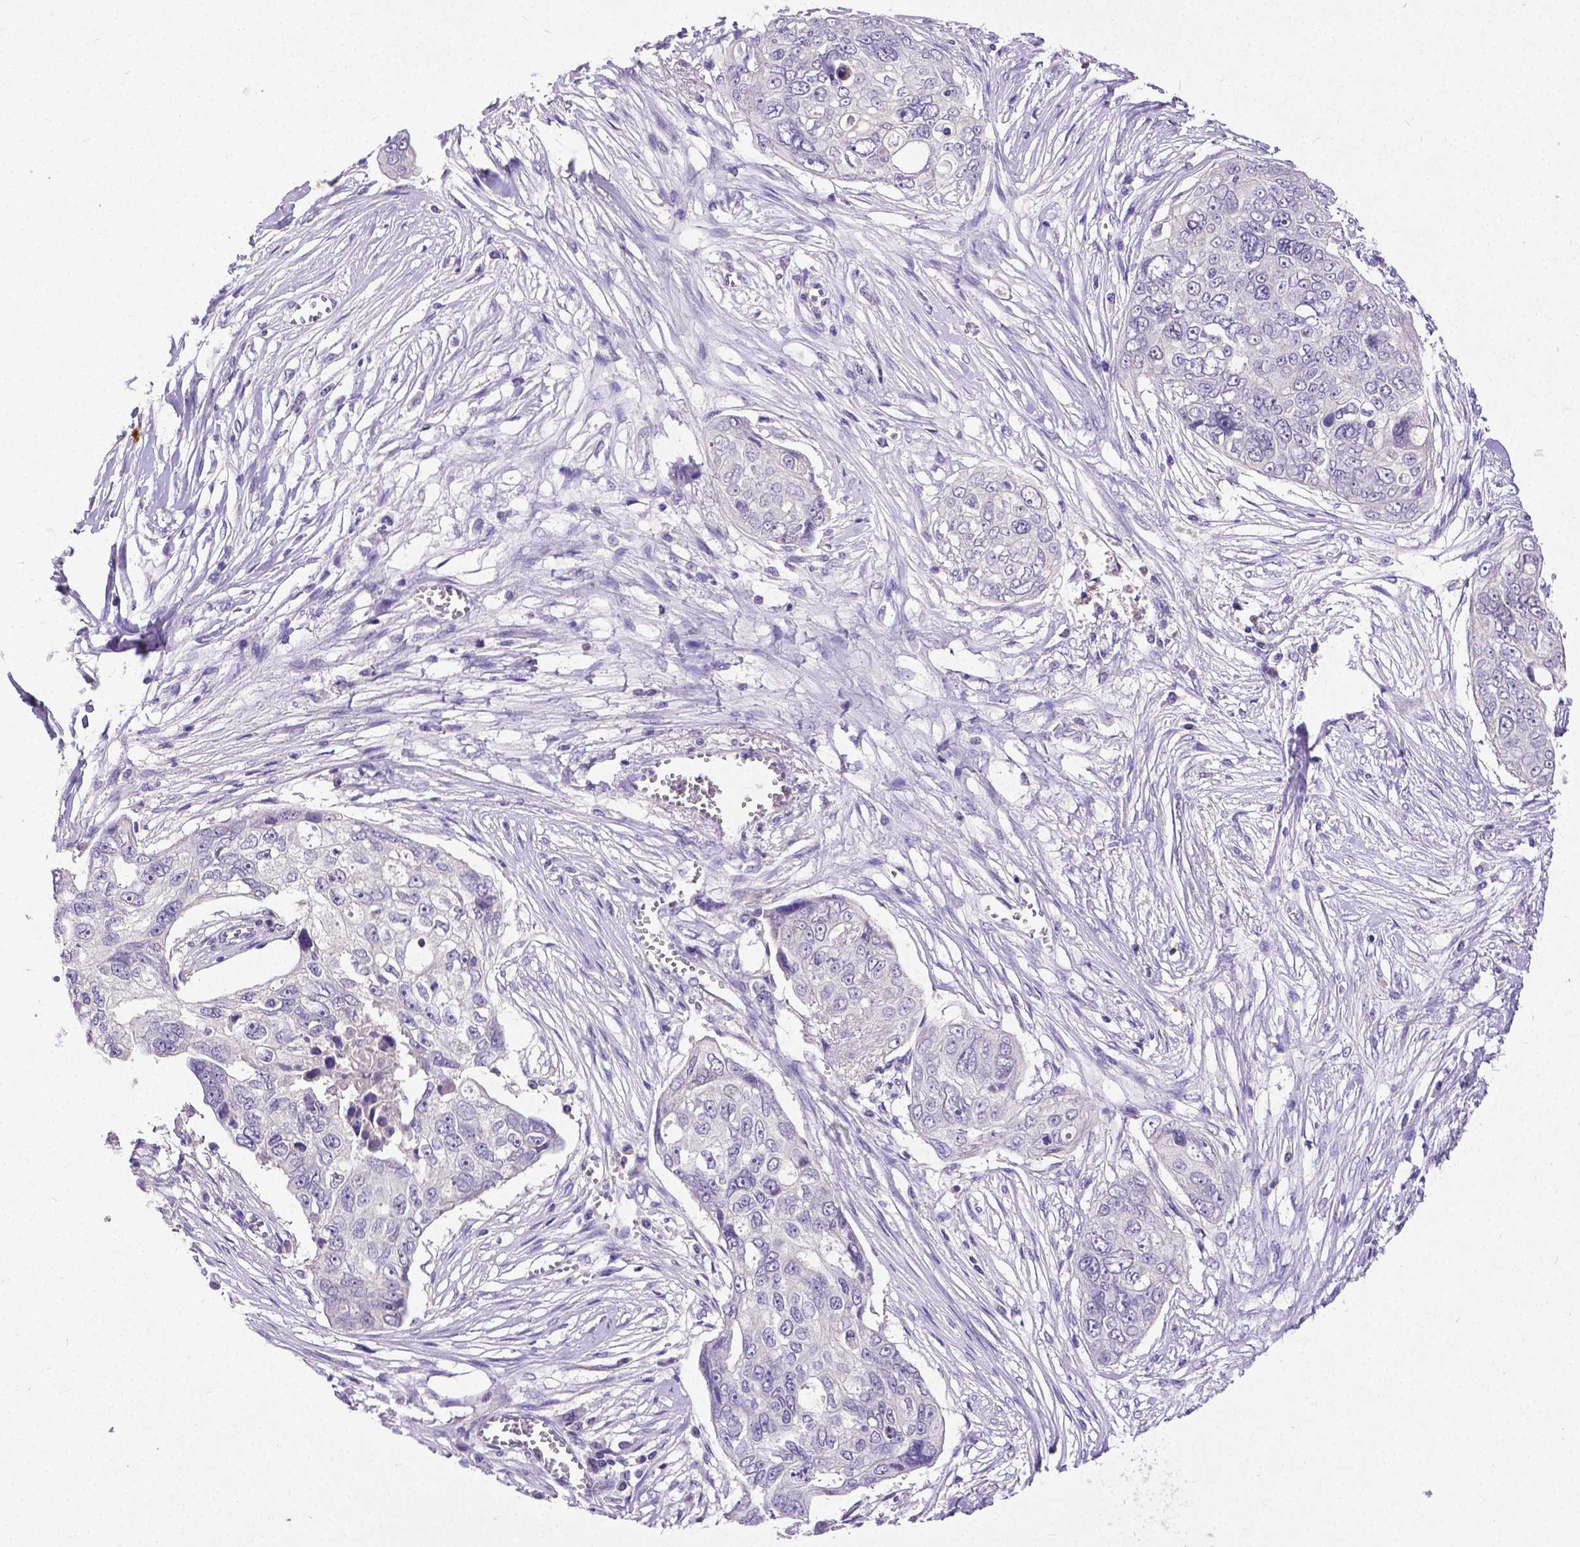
{"staining": {"intensity": "negative", "quantity": "none", "location": "none"}, "tissue": "ovarian cancer", "cell_type": "Tumor cells", "image_type": "cancer", "snomed": [{"axis": "morphology", "description": "Carcinoma, endometroid"}, {"axis": "topography", "description": "Ovary"}], "caption": "An immunohistochemistry image of endometroid carcinoma (ovarian) is shown. There is no staining in tumor cells of endometroid carcinoma (ovarian). (DAB IHC, high magnification).", "gene": "CD4", "patient": {"sex": "female", "age": 70}}